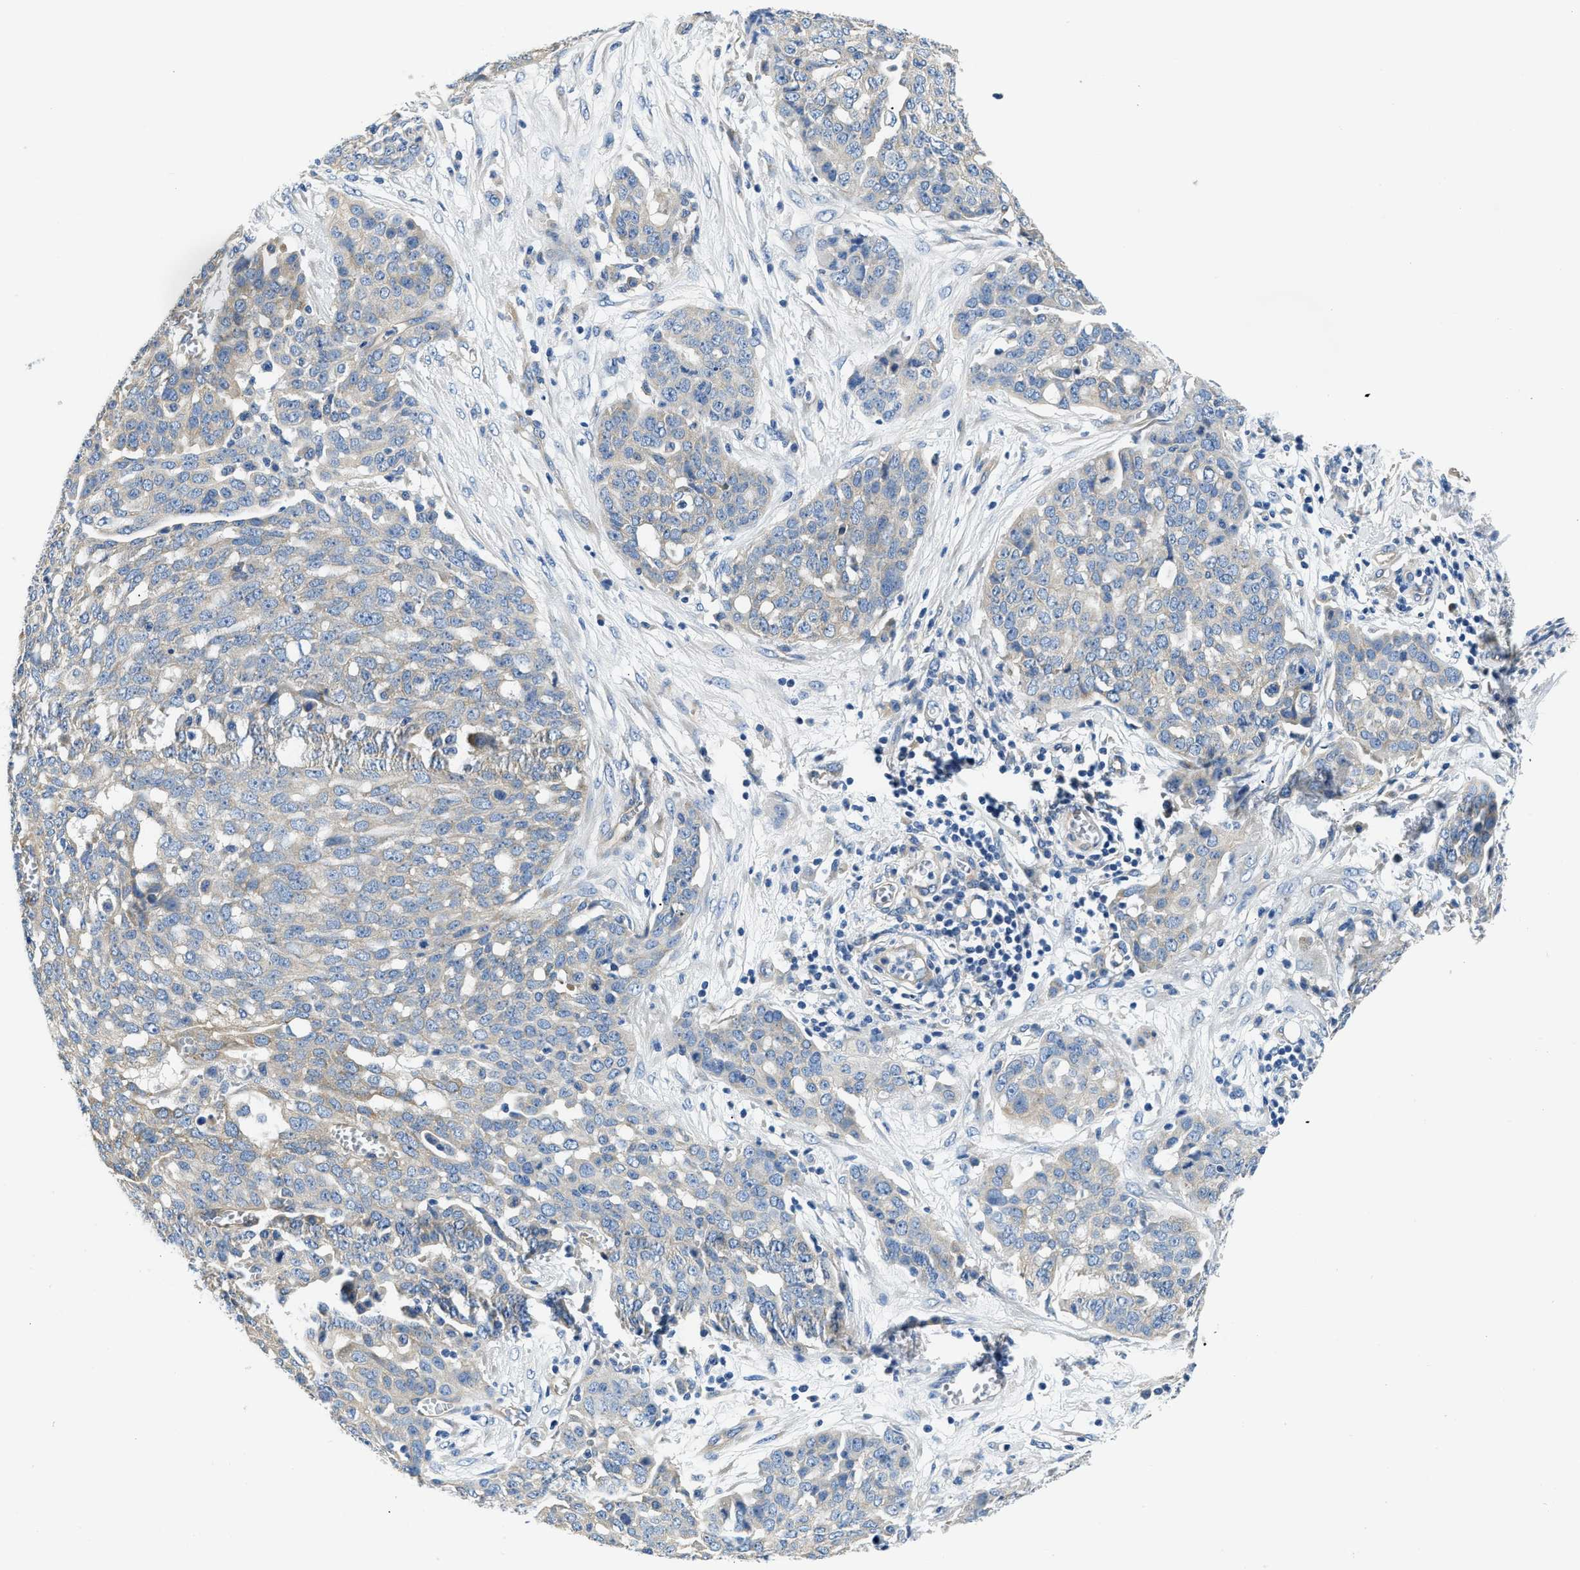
{"staining": {"intensity": "negative", "quantity": "none", "location": "none"}, "tissue": "ovarian cancer", "cell_type": "Tumor cells", "image_type": "cancer", "snomed": [{"axis": "morphology", "description": "Cystadenocarcinoma, serous, NOS"}, {"axis": "topography", "description": "Soft tissue"}, {"axis": "topography", "description": "Ovary"}], "caption": "DAB immunohistochemical staining of human ovarian serous cystadenocarcinoma reveals no significant expression in tumor cells.", "gene": "CSDE1", "patient": {"sex": "female", "age": 57}}